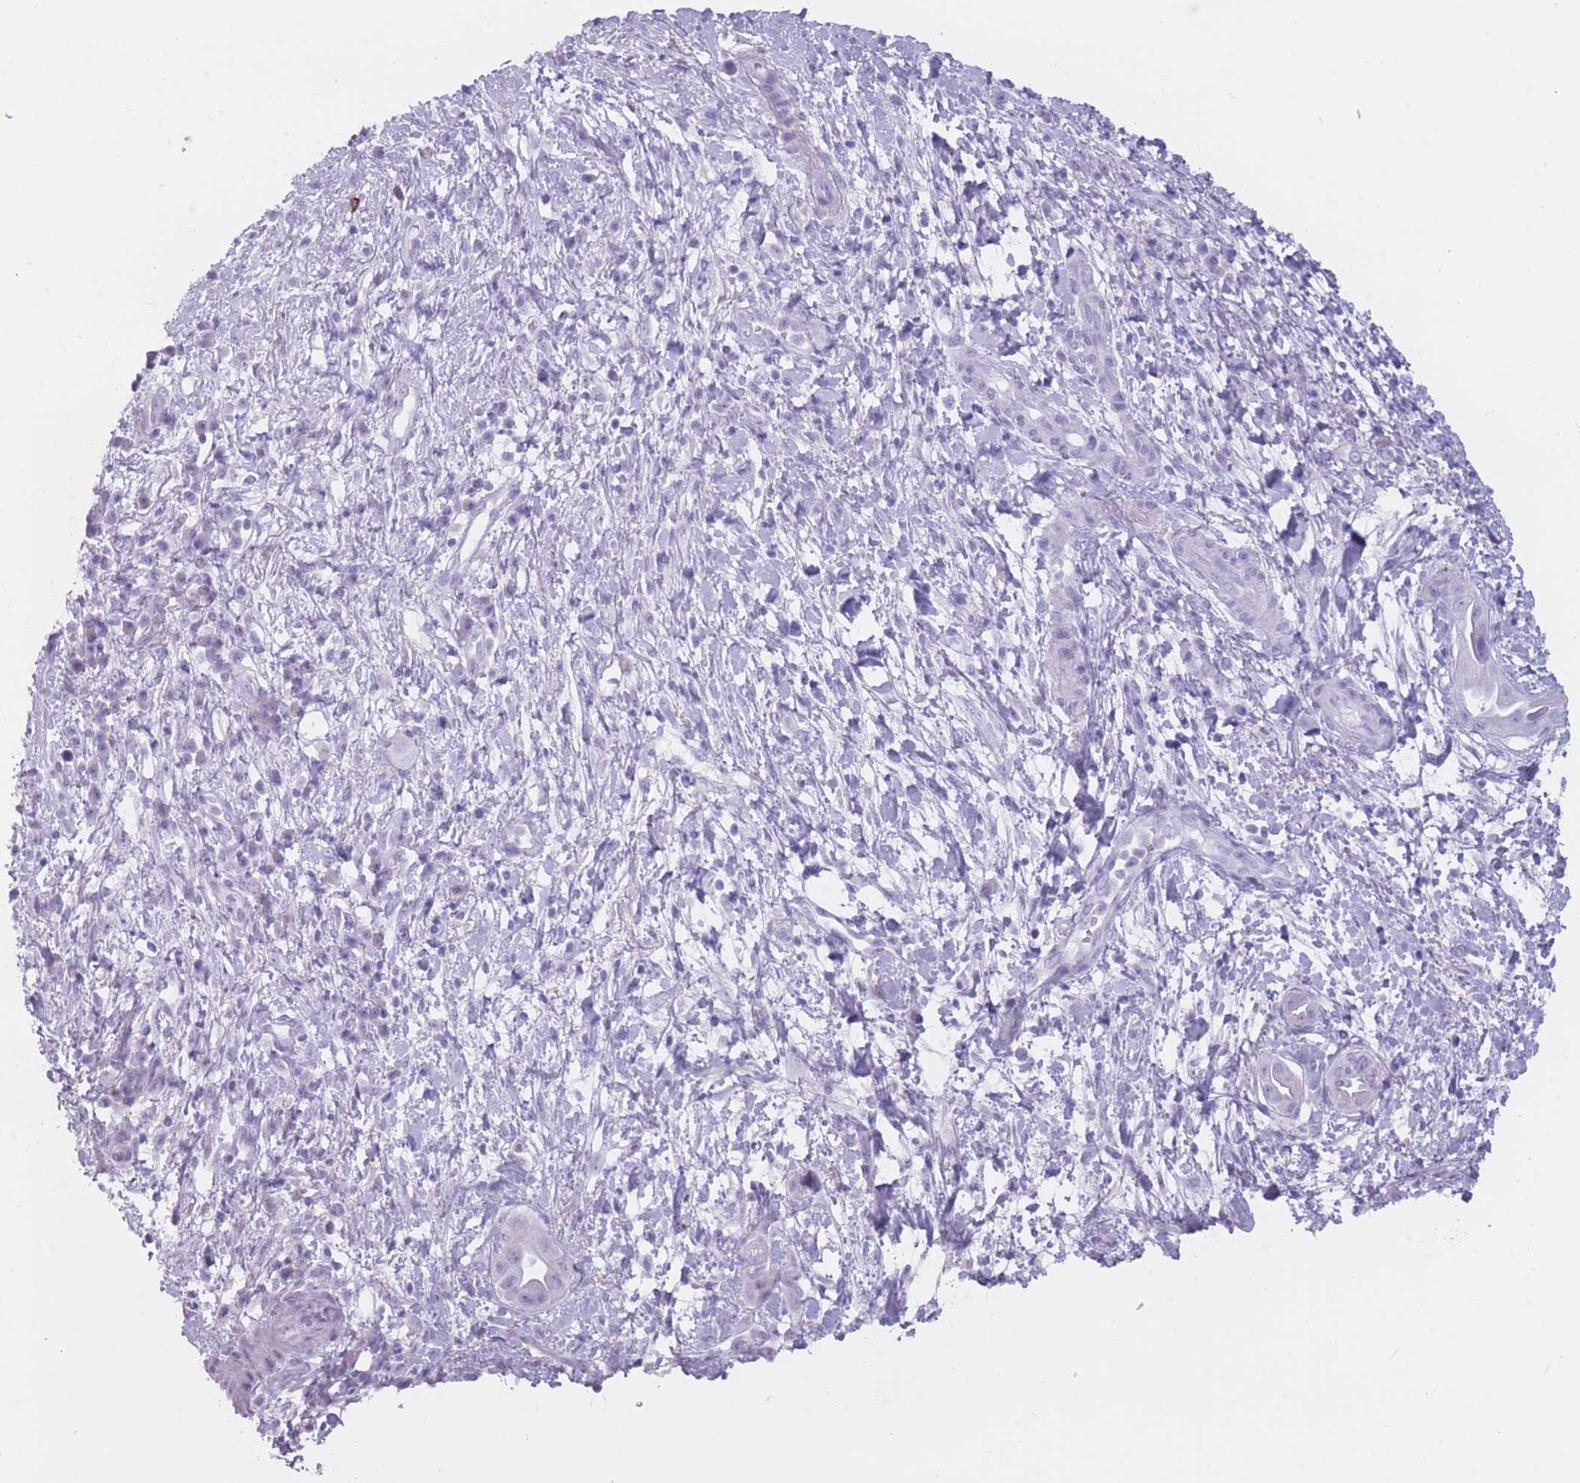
{"staining": {"intensity": "negative", "quantity": "none", "location": "none"}, "tissue": "pancreatic cancer", "cell_type": "Tumor cells", "image_type": "cancer", "snomed": [{"axis": "morphology", "description": "Adenocarcinoma, NOS"}, {"axis": "topography", "description": "Pancreas"}], "caption": "Tumor cells show no significant positivity in pancreatic cancer (adenocarcinoma).", "gene": "PNMA3", "patient": {"sex": "male", "age": 68}}